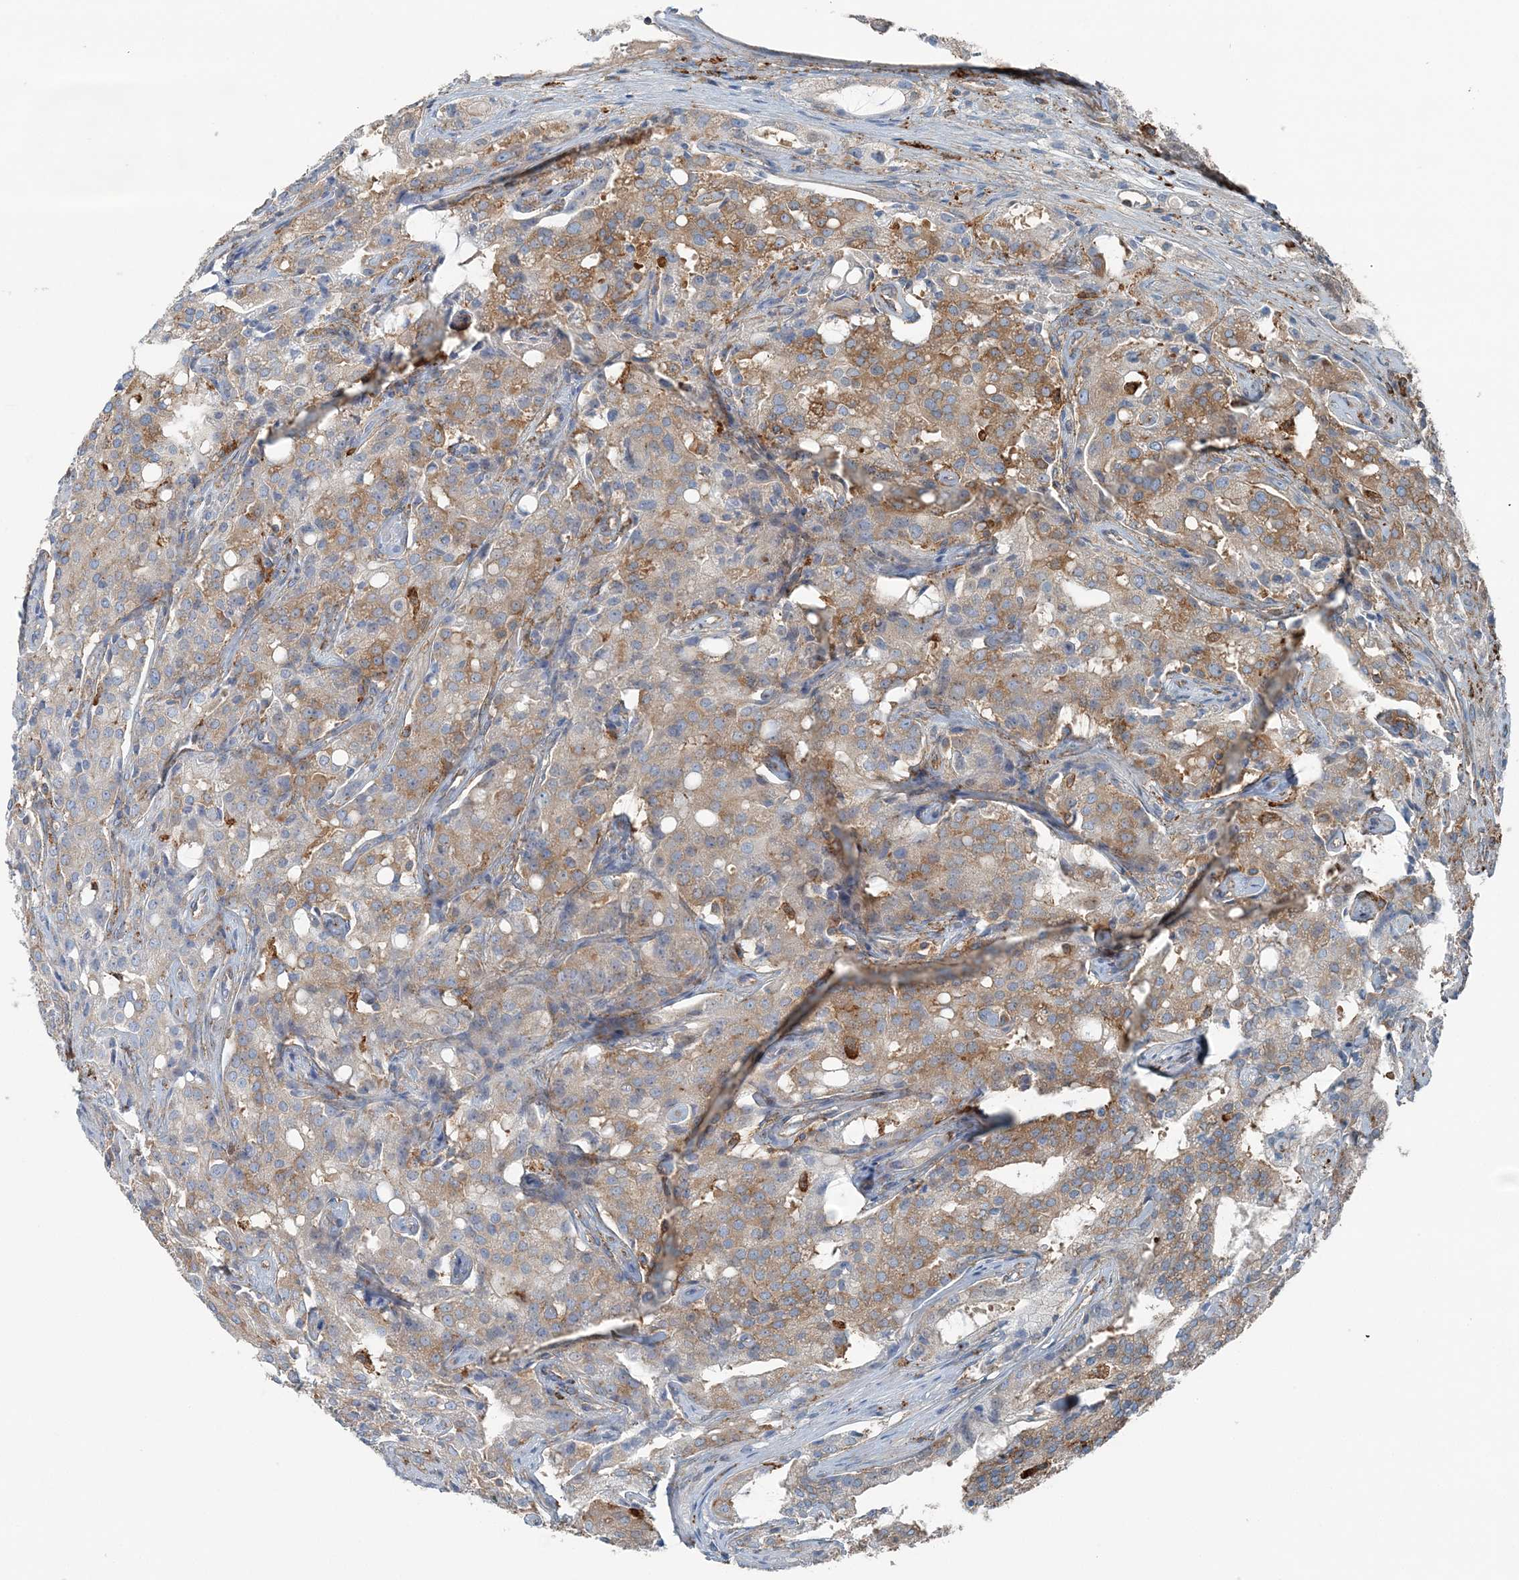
{"staining": {"intensity": "weak", "quantity": "25%-75%", "location": "cytoplasmic/membranous"}, "tissue": "prostate cancer", "cell_type": "Tumor cells", "image_type": "cancer", "snomed": [{"axis": "morphology", "description": "Adenocarcinoma, High grade"}, {"axis": "topography", "description": "Prostate"}], "caption": "Brown immunohistochemical staining in human prostate cancer (high-grade adenocarcinoma) demonstrates weak cytoplasmic/membranous positivity in about 25%-75% of tumor cells.", "gene": "SNX2", "patient": {"sex": "male", "age": 72}}